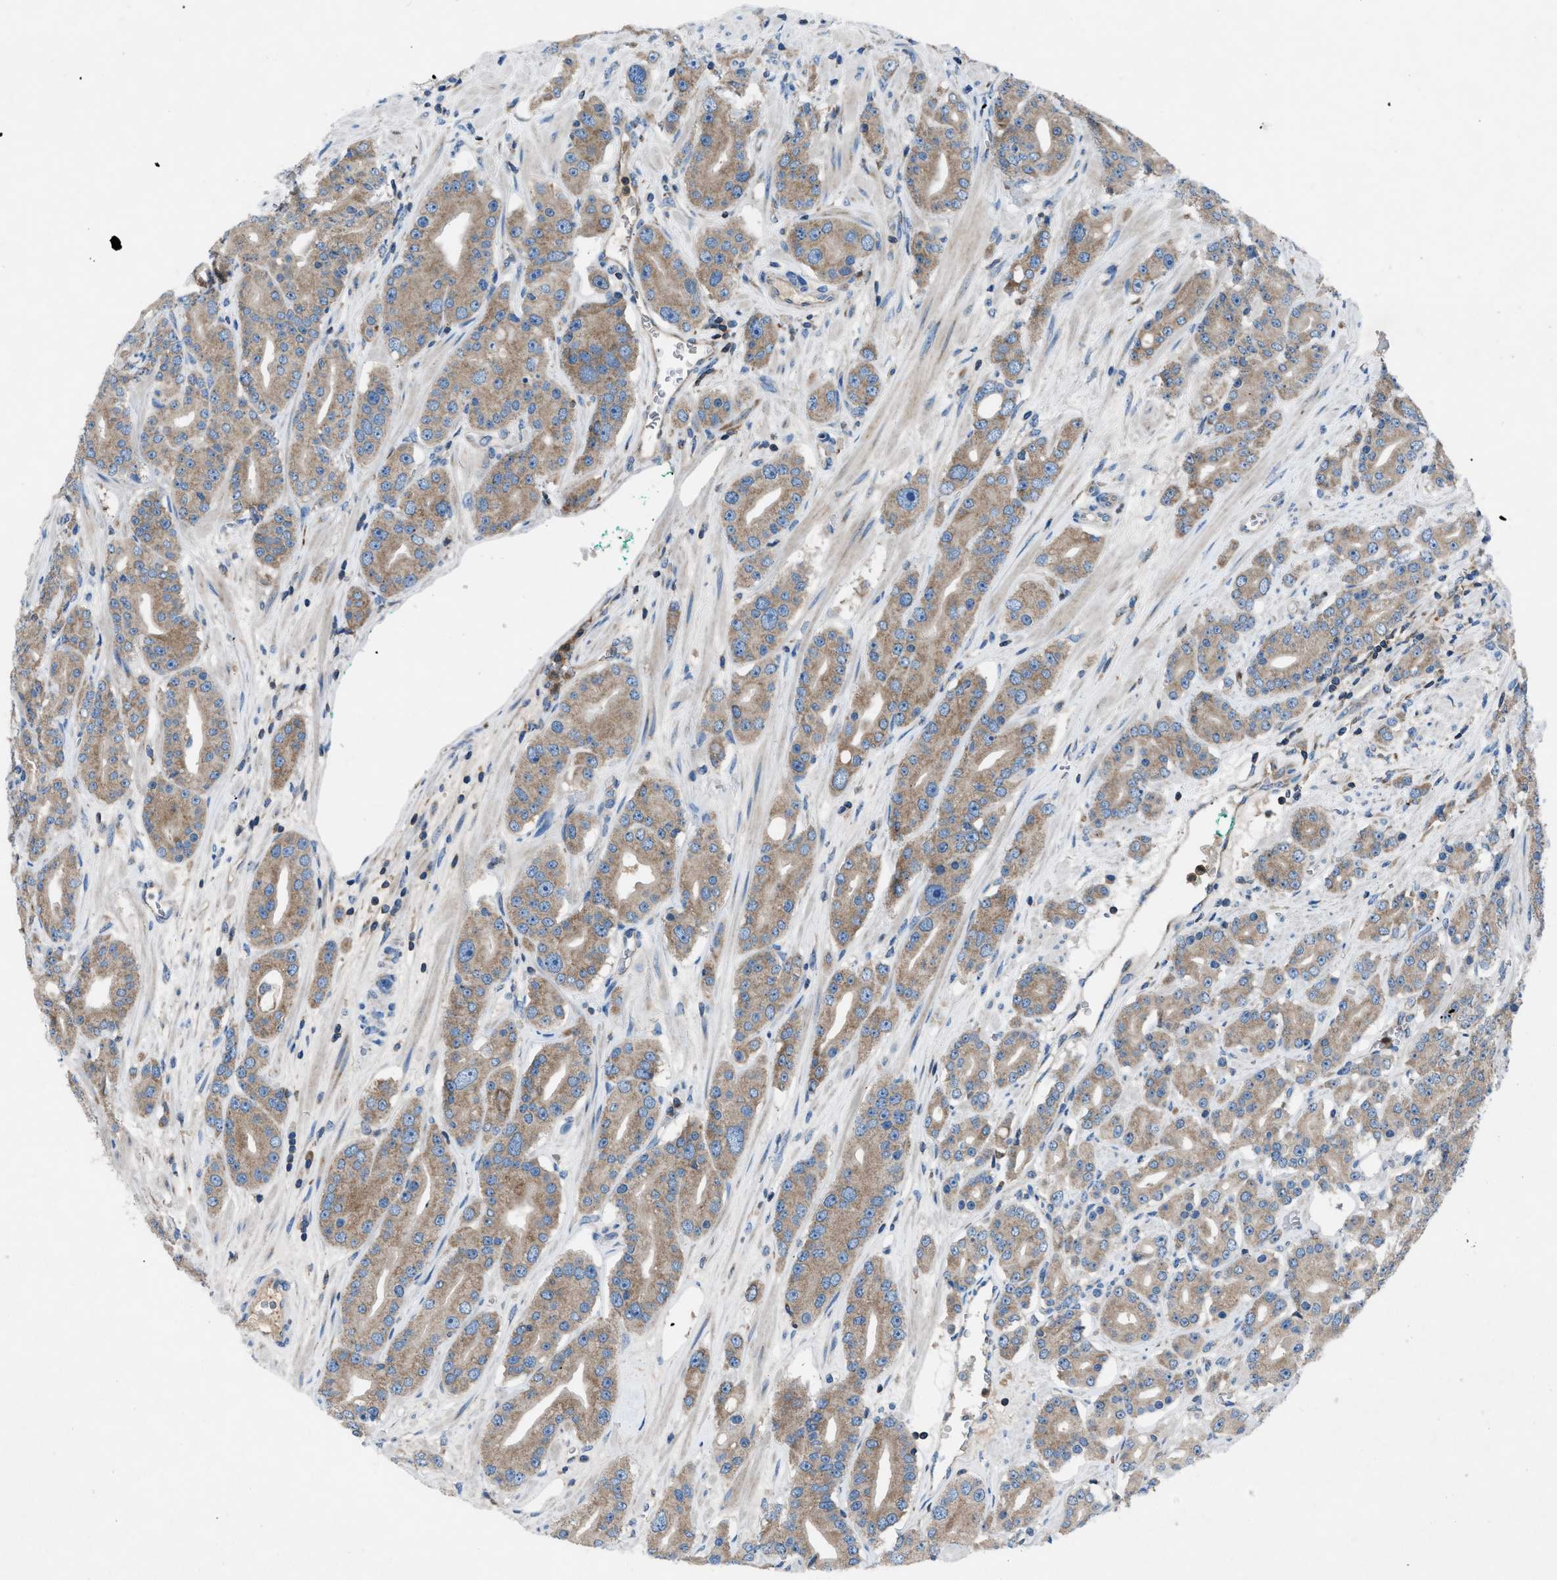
{"staining": {"intensity": "weak", "quantity": ">75%", "location": "cytoplasmic/membranous"}, "tissue": "prostate cancer", "cell_type": "Tumor cells", "image_type": "cancer", "snomed": [{"axis": "morphology", "description": "Adenocarcinoma, High grade"}, {"axis": "topography", "description": "Prostate"}], "caption": "Protein staining exhibits weak cytoplasmic/membranous positivity in approximately >75% of tumor cells in prostate high-grade adenocarcinoma.", "gene": "GRK6", "patient": {"sex": "male", "age": 71}}